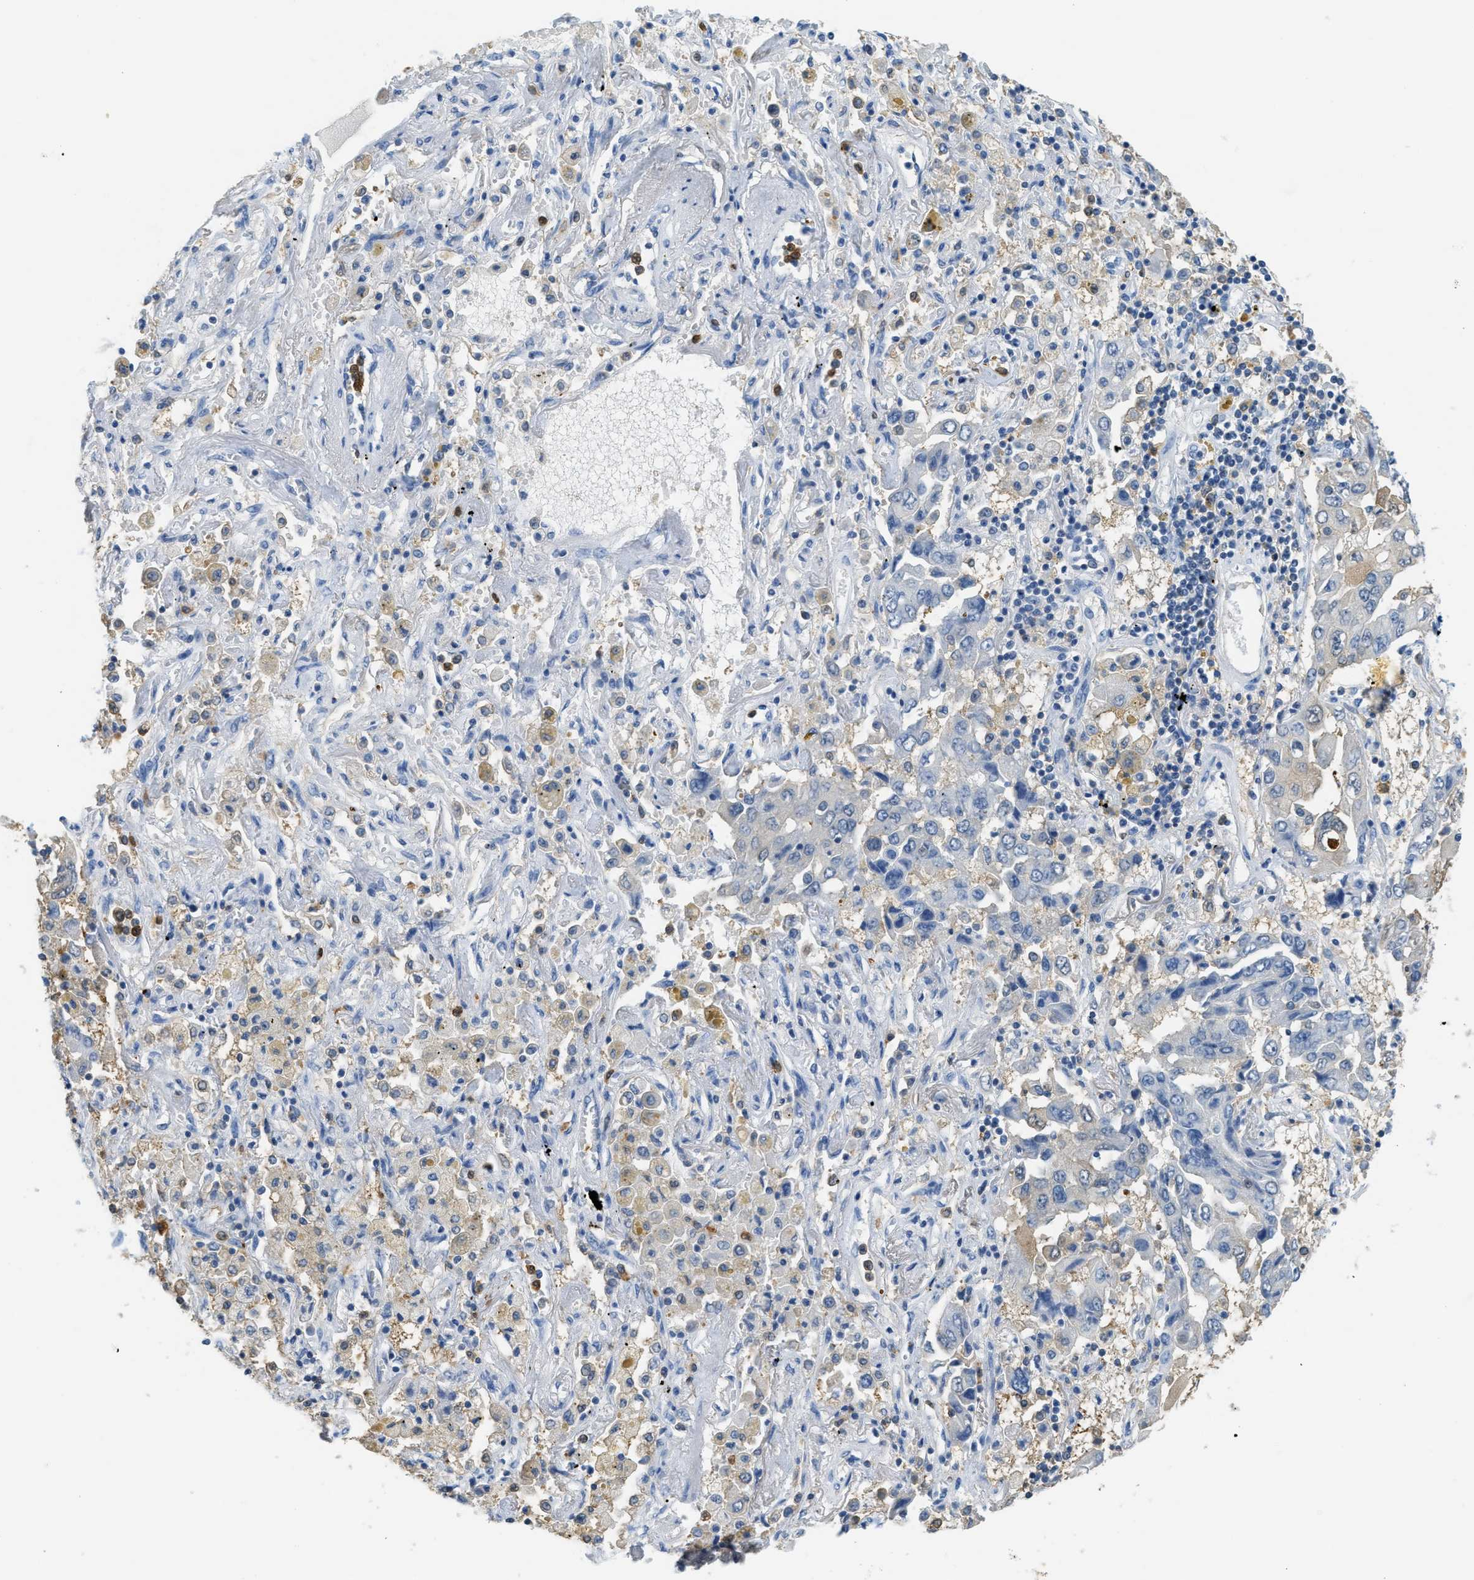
{"staining": {"intensity": "negative", "quantity": "none", "location": "none"}, "tissue": "lung cancer", "cell_type": "Tumor cells", "image_type": "cancer", "snomed": [{"axis": "morphology", "description": "Adenocarcinoma, NOS"}, {"axis": "topography", "description": "Lung"}], "caption": "Tumor cells show no significant protein staining in lung cancer (adenocarcinoma).", "gene": "SERPINB1", "patient": {"sex": "female", "age": 65}}